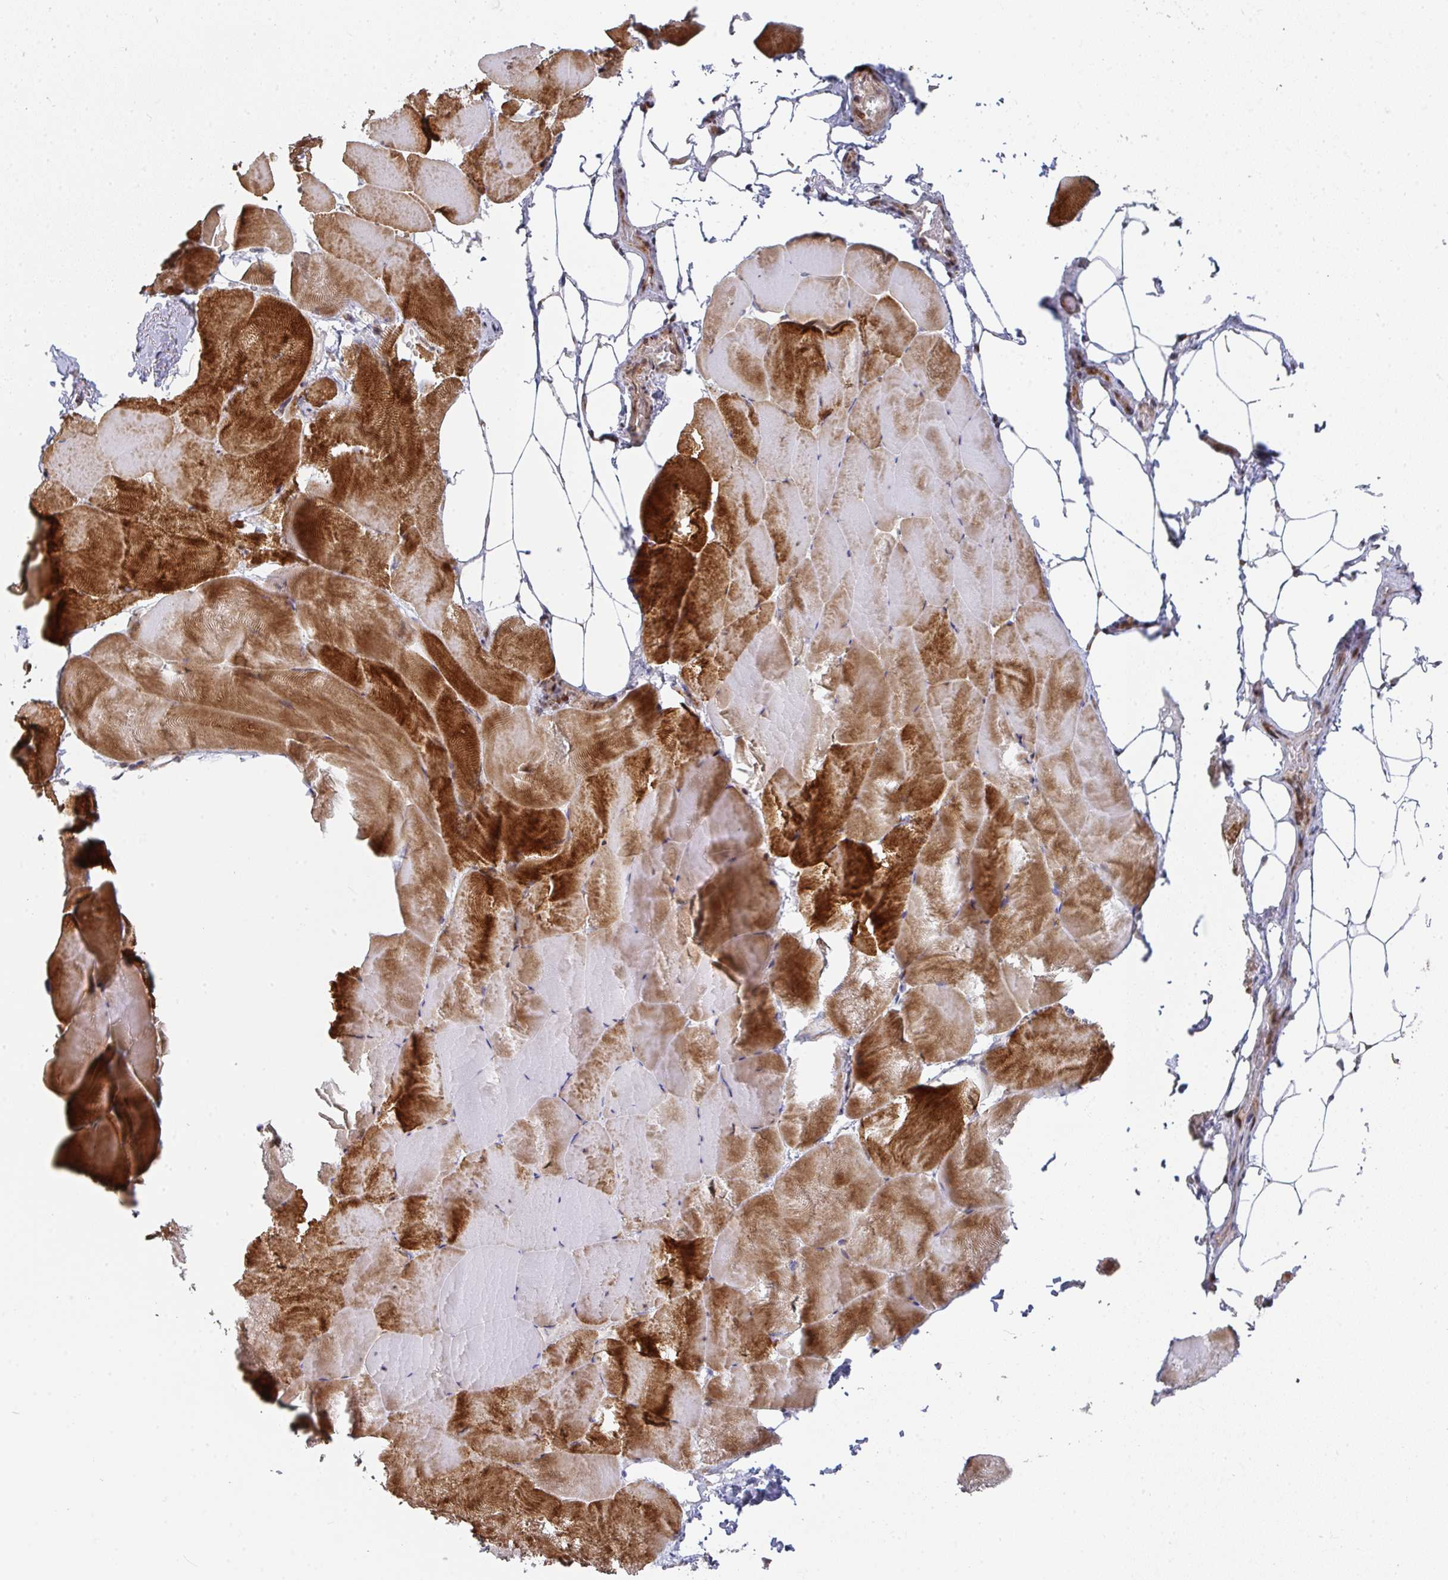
{"staining": {"intensity": "strong", "quantity": "25%-75%", "location": "cytoplasmic/membranous"}, "tissue": "skeletal muscle", "cell_type": "Myocytes", "image_type": "normal", "snomed": [{"axis": "morphology", "description": "Normal tissue, NOS"}, {"axis": "topography", "description": "Skeletal muscle"}], "caption": "Myocytes exhibit strong cytoplasmic/membranous staining in about 25%-75% of cells in benign skeletal muscle.", "gene": "RBBP5", "patient": {"sex": "female", "age": 64}}